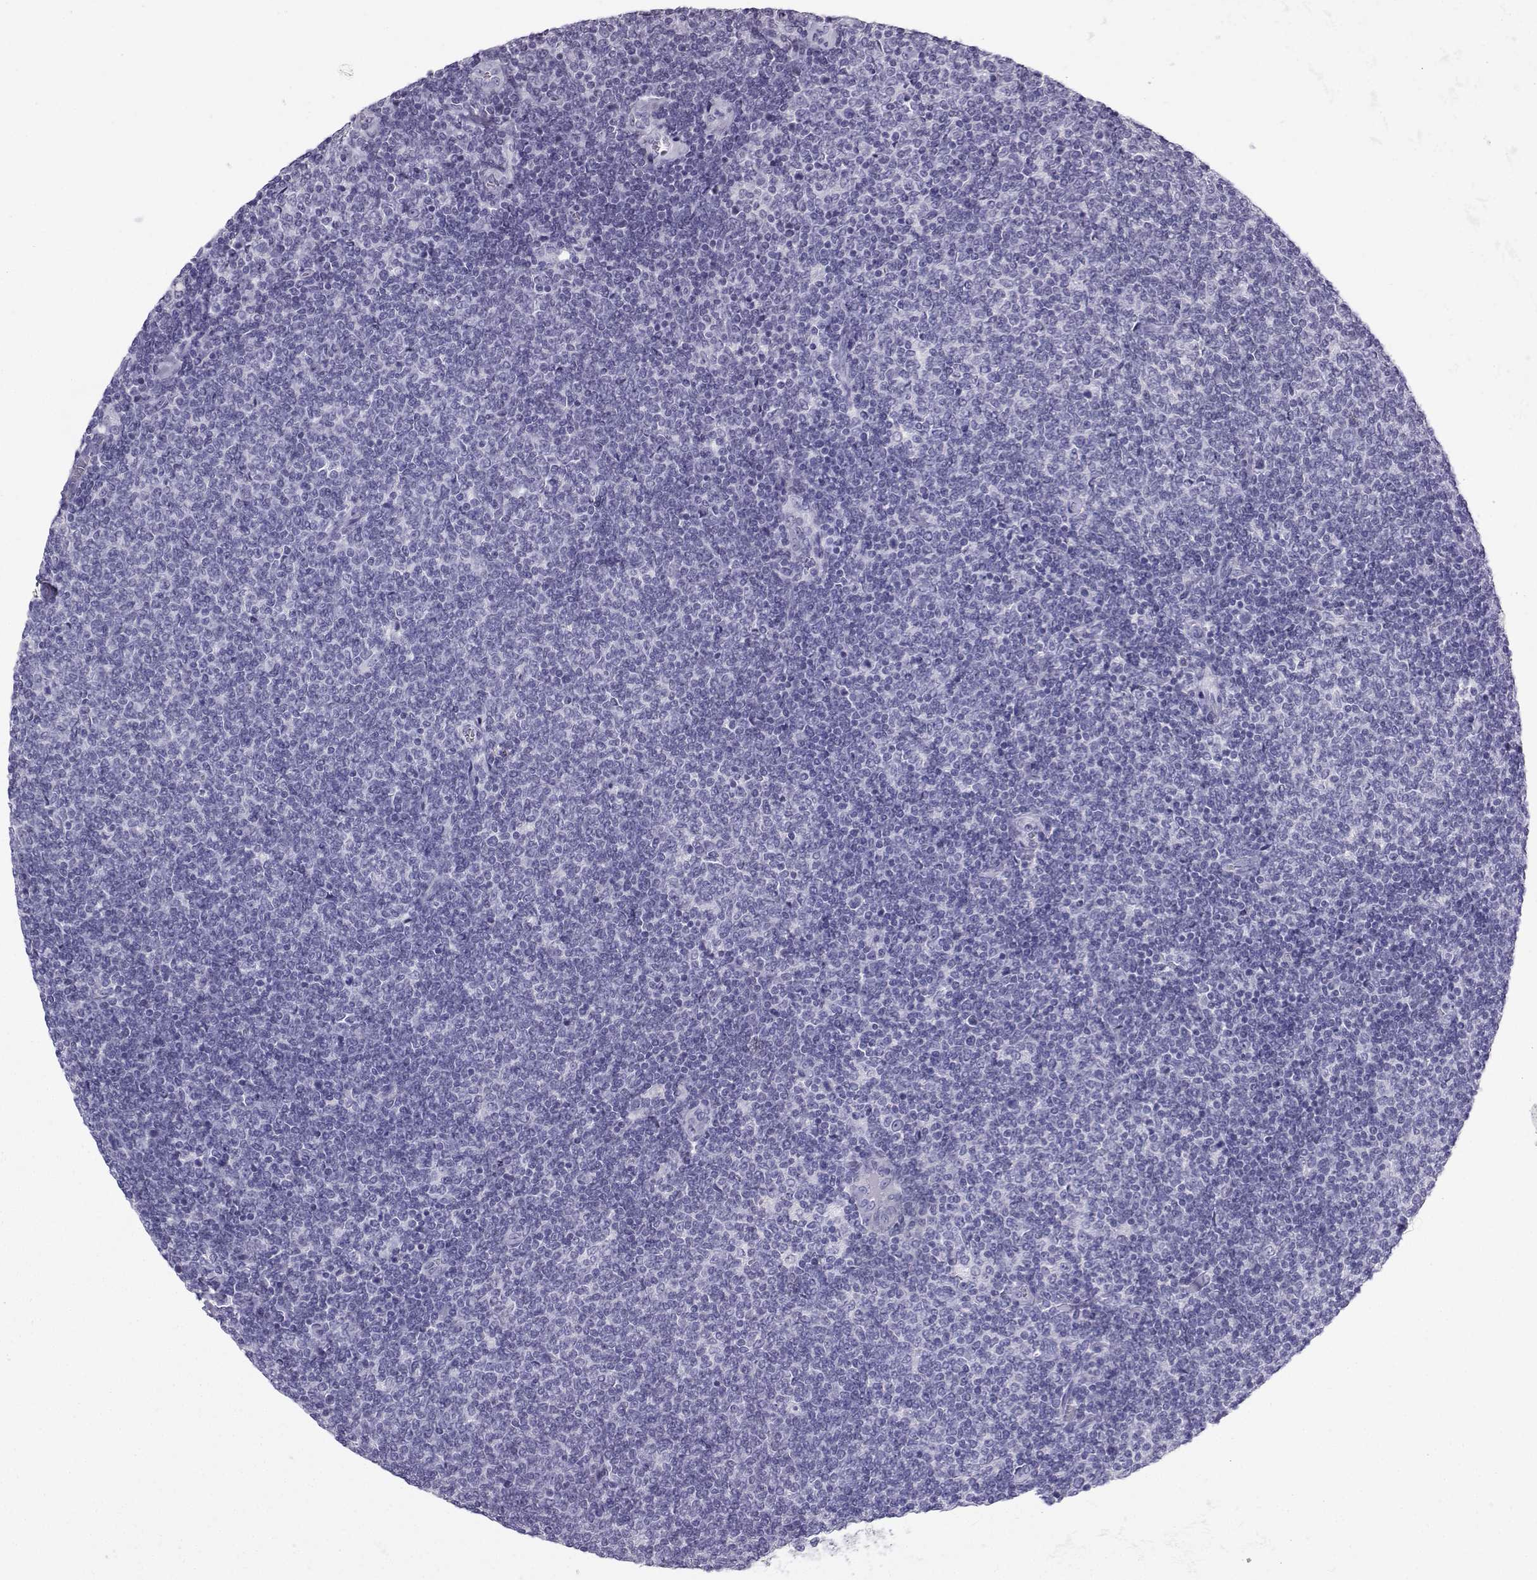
{"staining": {"intensity": "negative", "quantity": "none", "location": "none"}, "tissue": "lymphoma", "cell_type": "Tumor cells", "image_type": "cancer", "snomed": [{"axis": "morphology", "description": "Malignant lymphoma, non-Hodgkin's type, Low grade"}, {"axis": "topography", "description": "Lymph node"}], "caption": "A histopathology image of human lymphoma is negative for staining in tumor cells.", "gene": "NEFL", "patient": {"sex": "male", "age": 52}}